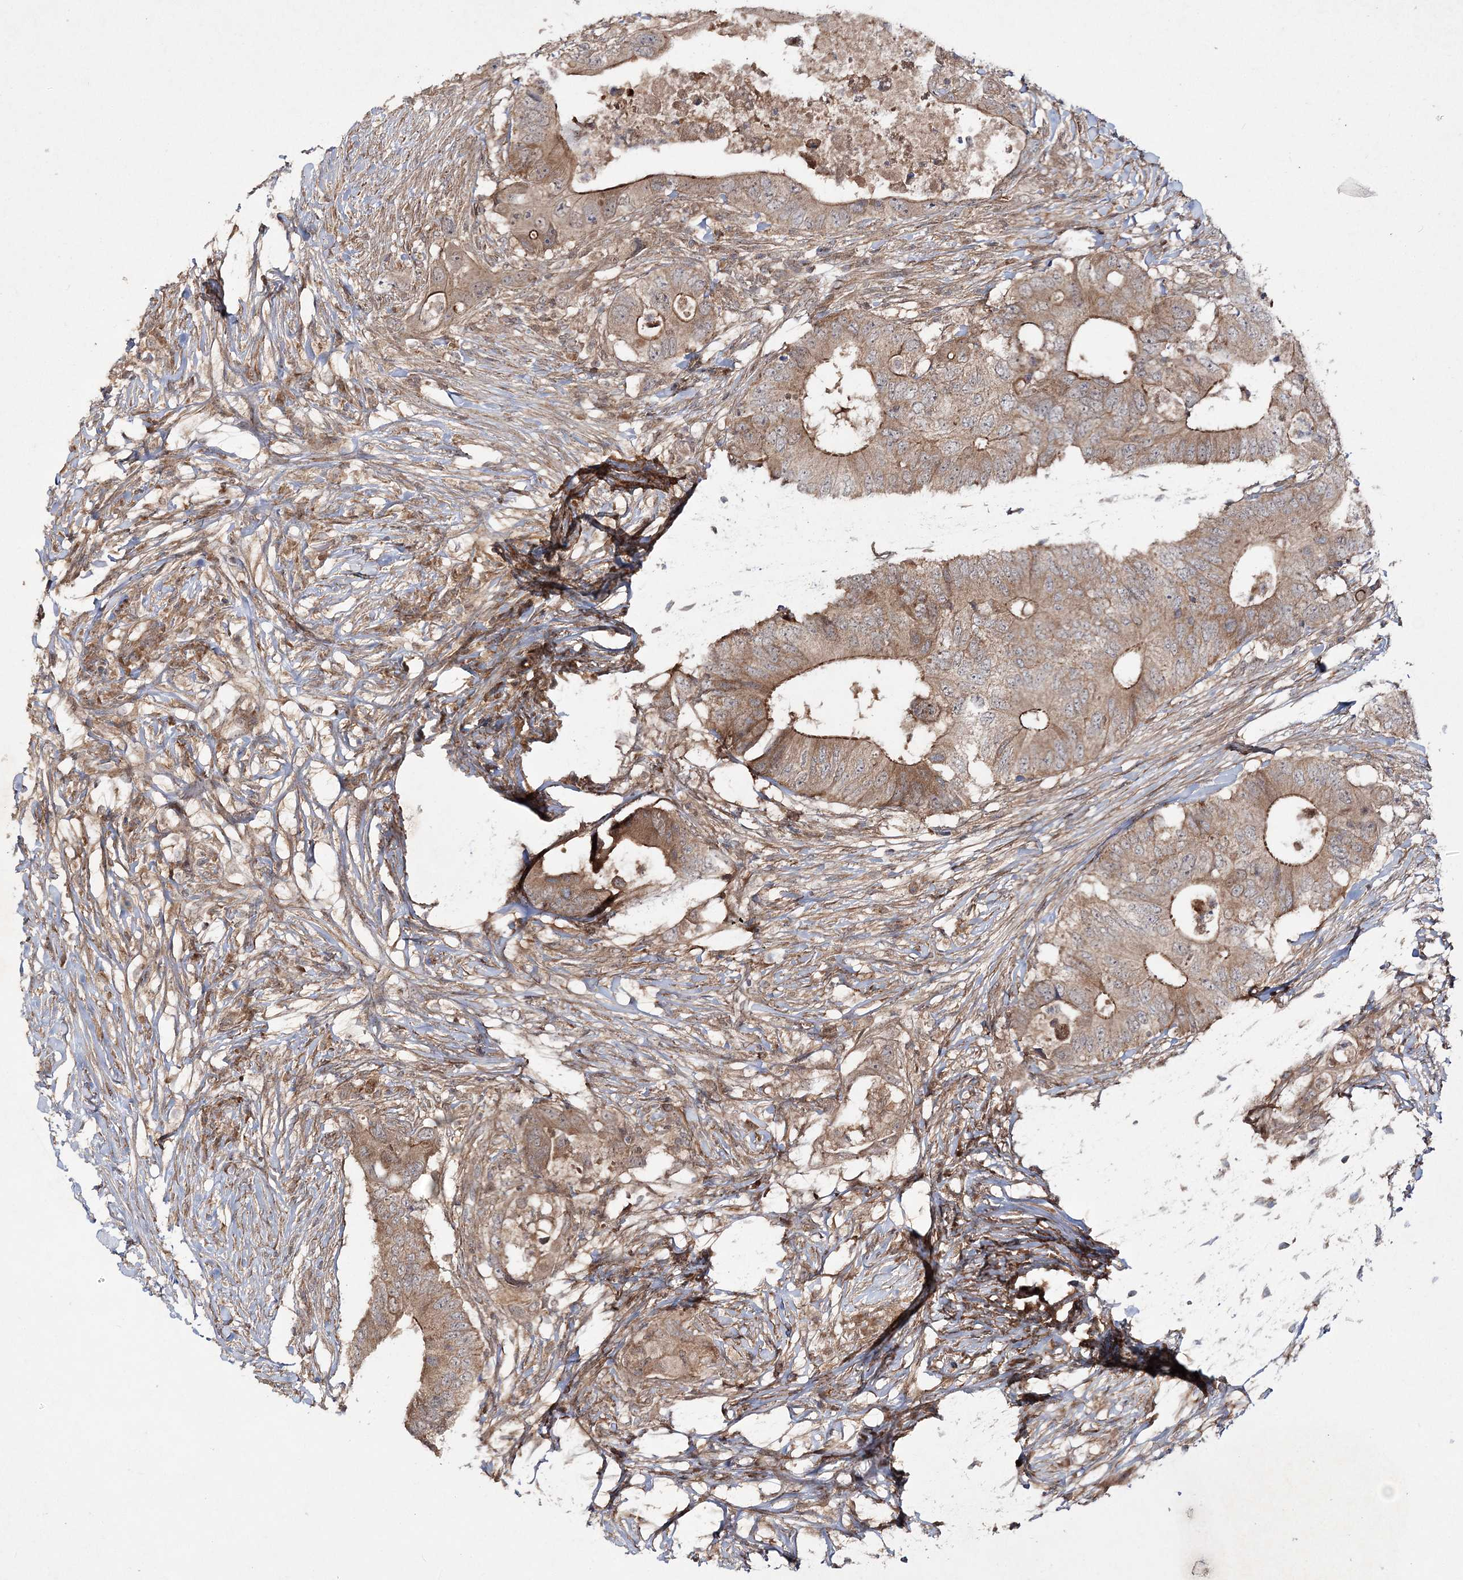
{"staining": {"intensity": "moderate", "quantity": ">75%", "location": "cytoplasmic/membranous"}, "tissue": "colorectal cancer", "cell_type": "Tumor cells", "image_type": "cancer", "snomed": [{"axis": "morphology", "description": "Adenocarcinoma, NOS"}, {"axis": "topography", "description": "Colon"}], "caption": "Human colorectal cancer (adenocarcinoma) stained with a brown dye reveals moderate cytoplasmic/membranous positive positivity in approximately >75% of tumor cells.", "gene": "MOCS2", "patient": {"sex": "male", "age": 71}}